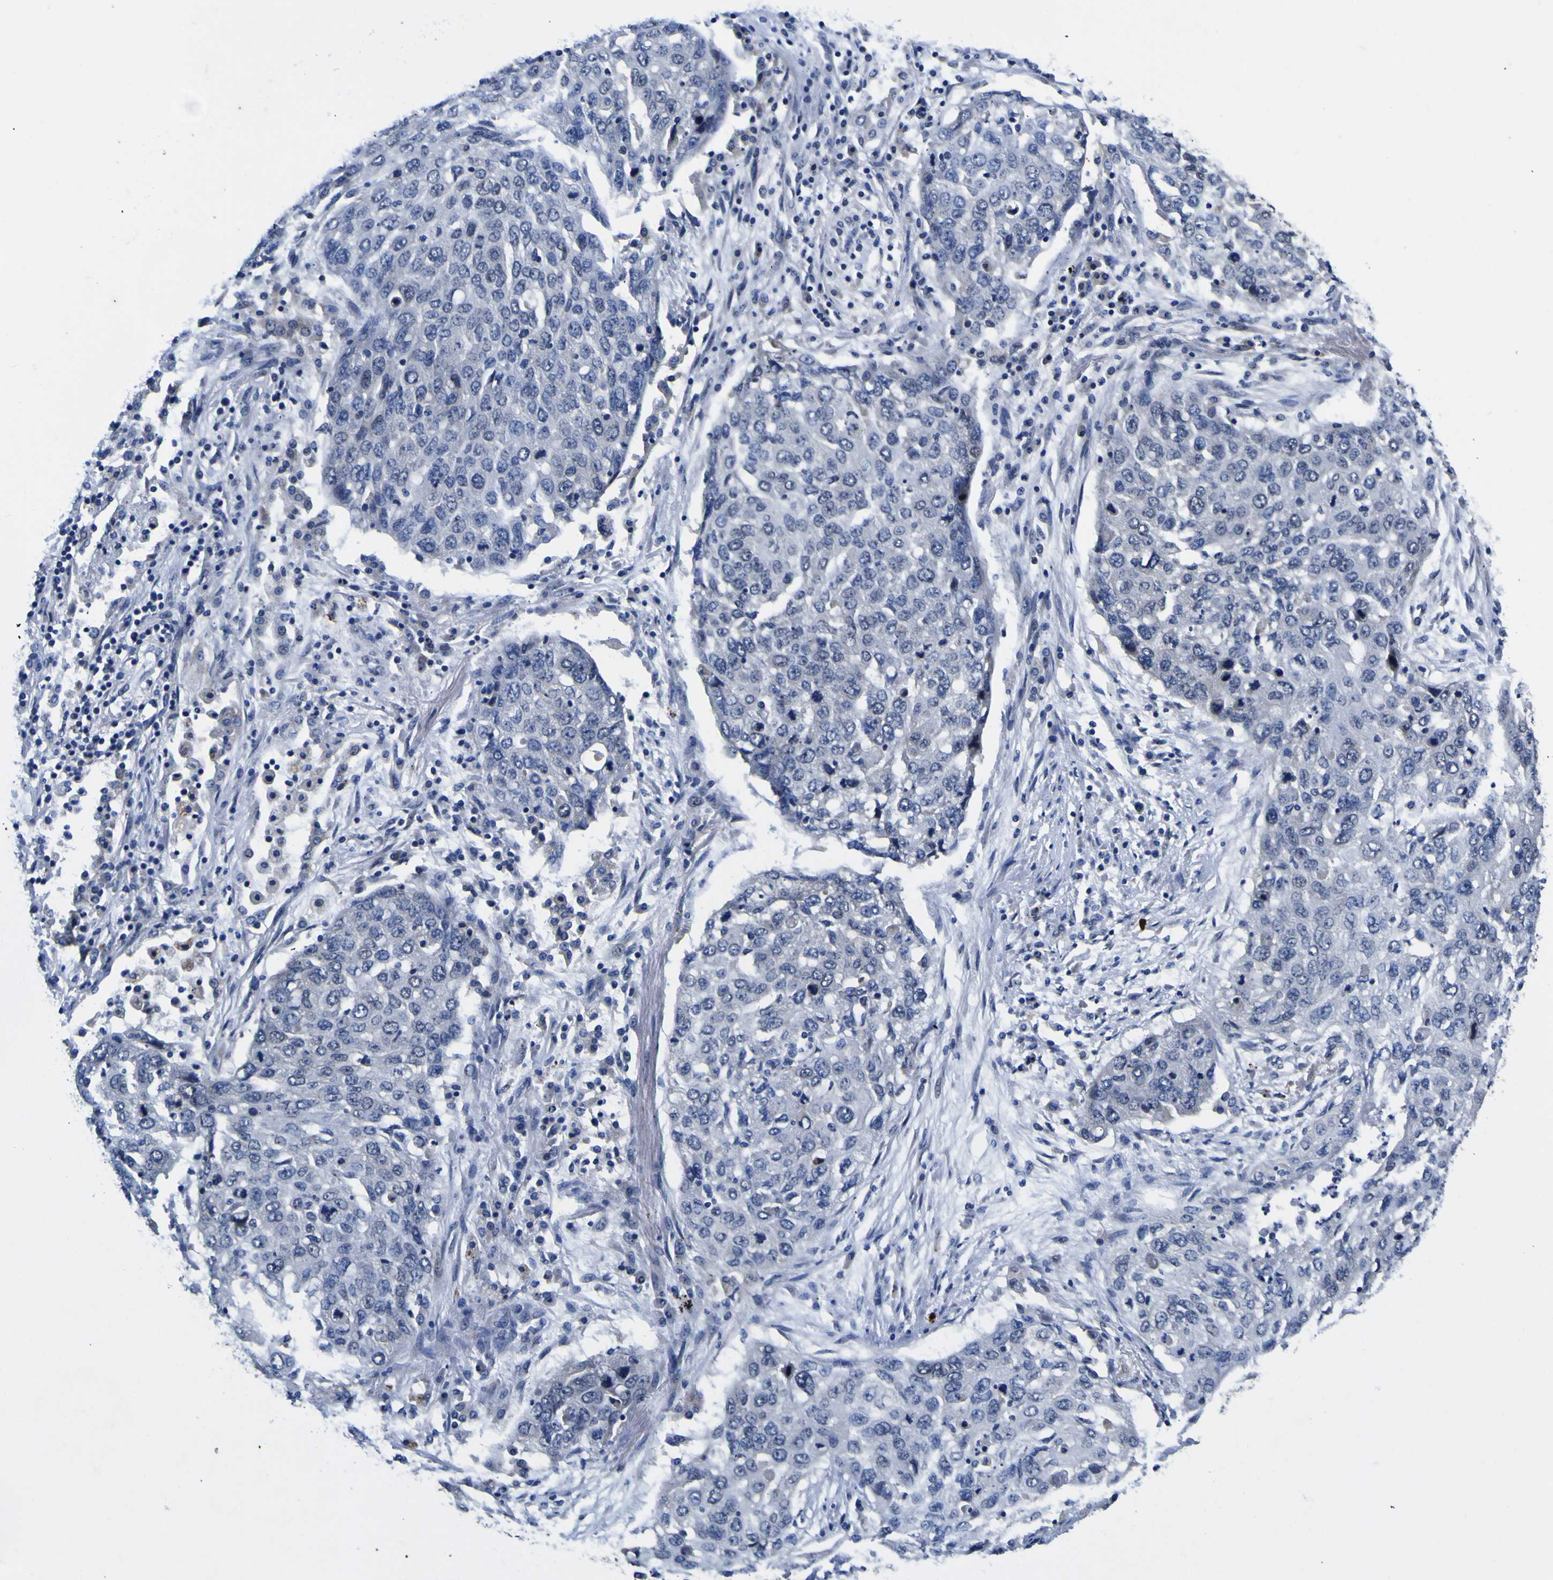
{"staining": {"intensity": "negative", "quantity": "none", "location": "none"}, "tissue": "lung cancer", "cell_type": "Tumor cells", "image_type": "cancer", "snomed": [{"axis": "morphology", "description": "Squamous cell carcinoma, NOS"}, {"axis": "topography", "description": "Lung"}], "caption": "Protein analysis of lung cancer reveals no significant expression in tumor cells.", "gene": "IGFLR1", "patient": {"sex": "female", "age": 63}}